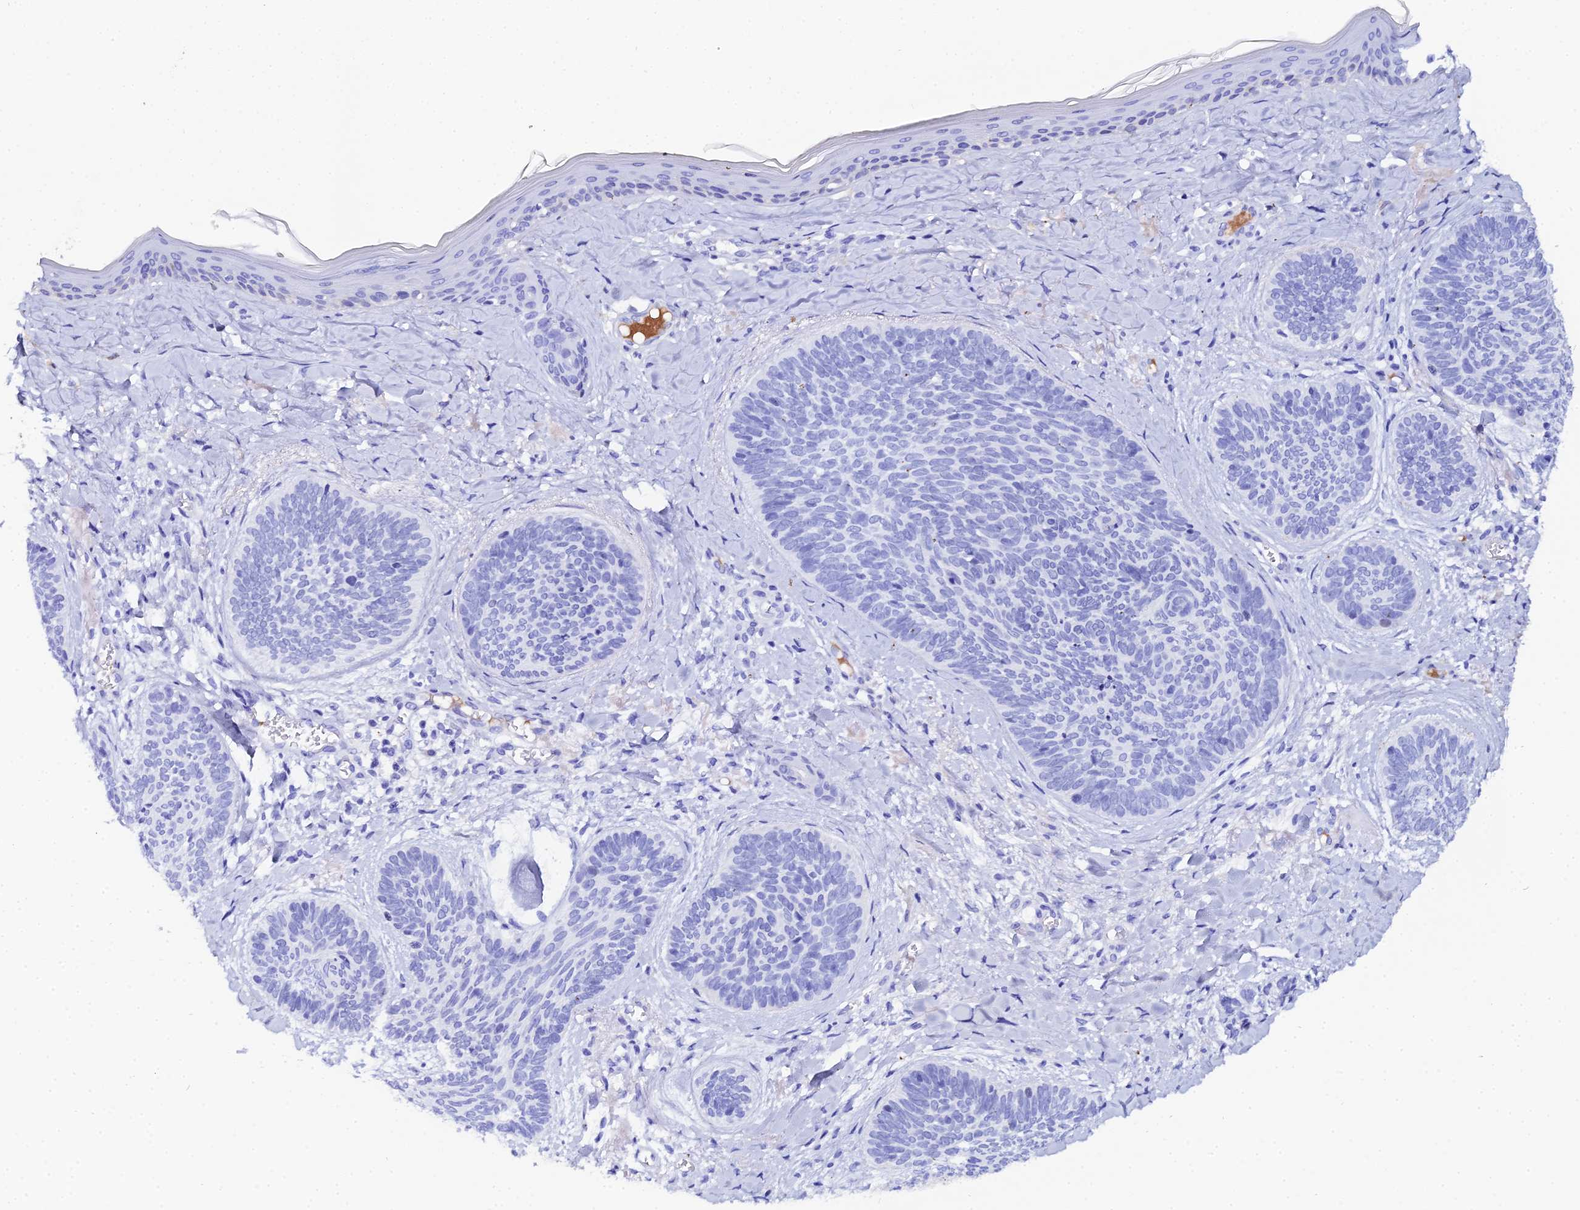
{"staining": {"intensity": "negative", "quantity": "none", "location": "none"}, "tissue": "skin cancer", "cell_type": "Tumor cells", "image_type": "cancer", "snomed": [{"axis": "morphology", "description": "Basal cell carcinoma"}, {"axis": "topography", "description": "Skin"}], "caption": "An immunohistochemistry photomicrograph of skin basal cell carcinoma is shown. There is no staining in tumor cells of skin basal cell carcinoma. (DAB (3,3'-diaminobenzidine) immunohistochemistry (IHC), high magnification).", "gene": "CELA3A", "patient": {"sex": "female", "age": 81}}